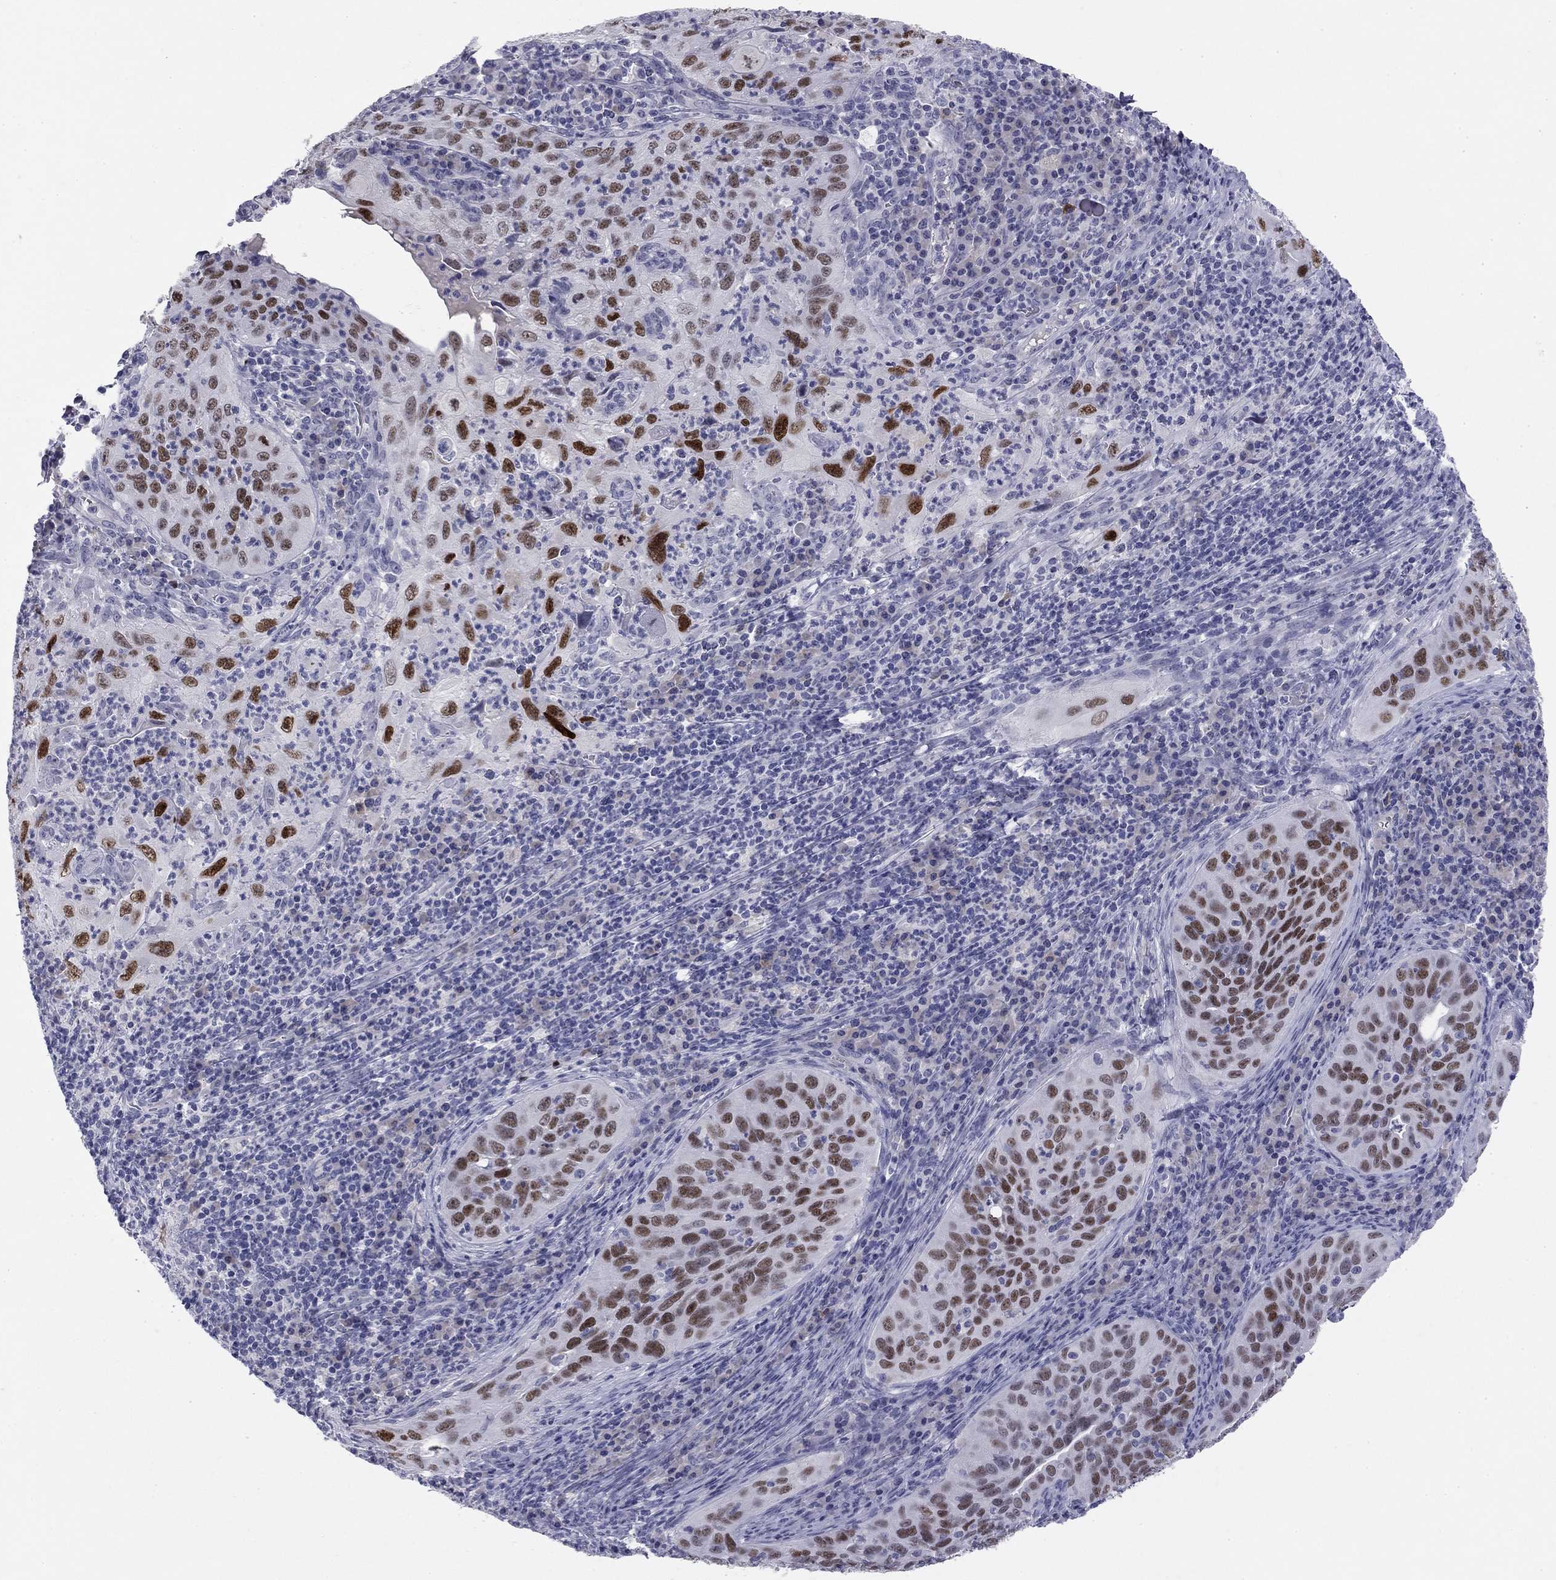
{"staining": {"intensity": "strong", "quantity": "<25%", "location": "nuclear"}, "tissue": "cervical cancer", "cell_type": "Tumor cells", "image_type": "cancer", "snomed": [{"axis": "morphology", "description": "Squamous cell carcinoma, NOS"}, {"axis": "topography", "description": "Cervix"}], "caption": "Cervical cancer (squamous cell carcinoma) was stained to show a protein in brown. There is medium levels of strong nuclear positivity in approximately <25% of tumor cells.", "gene": "TFAP2B", "patient": {"sex": "female", "age": 26}}